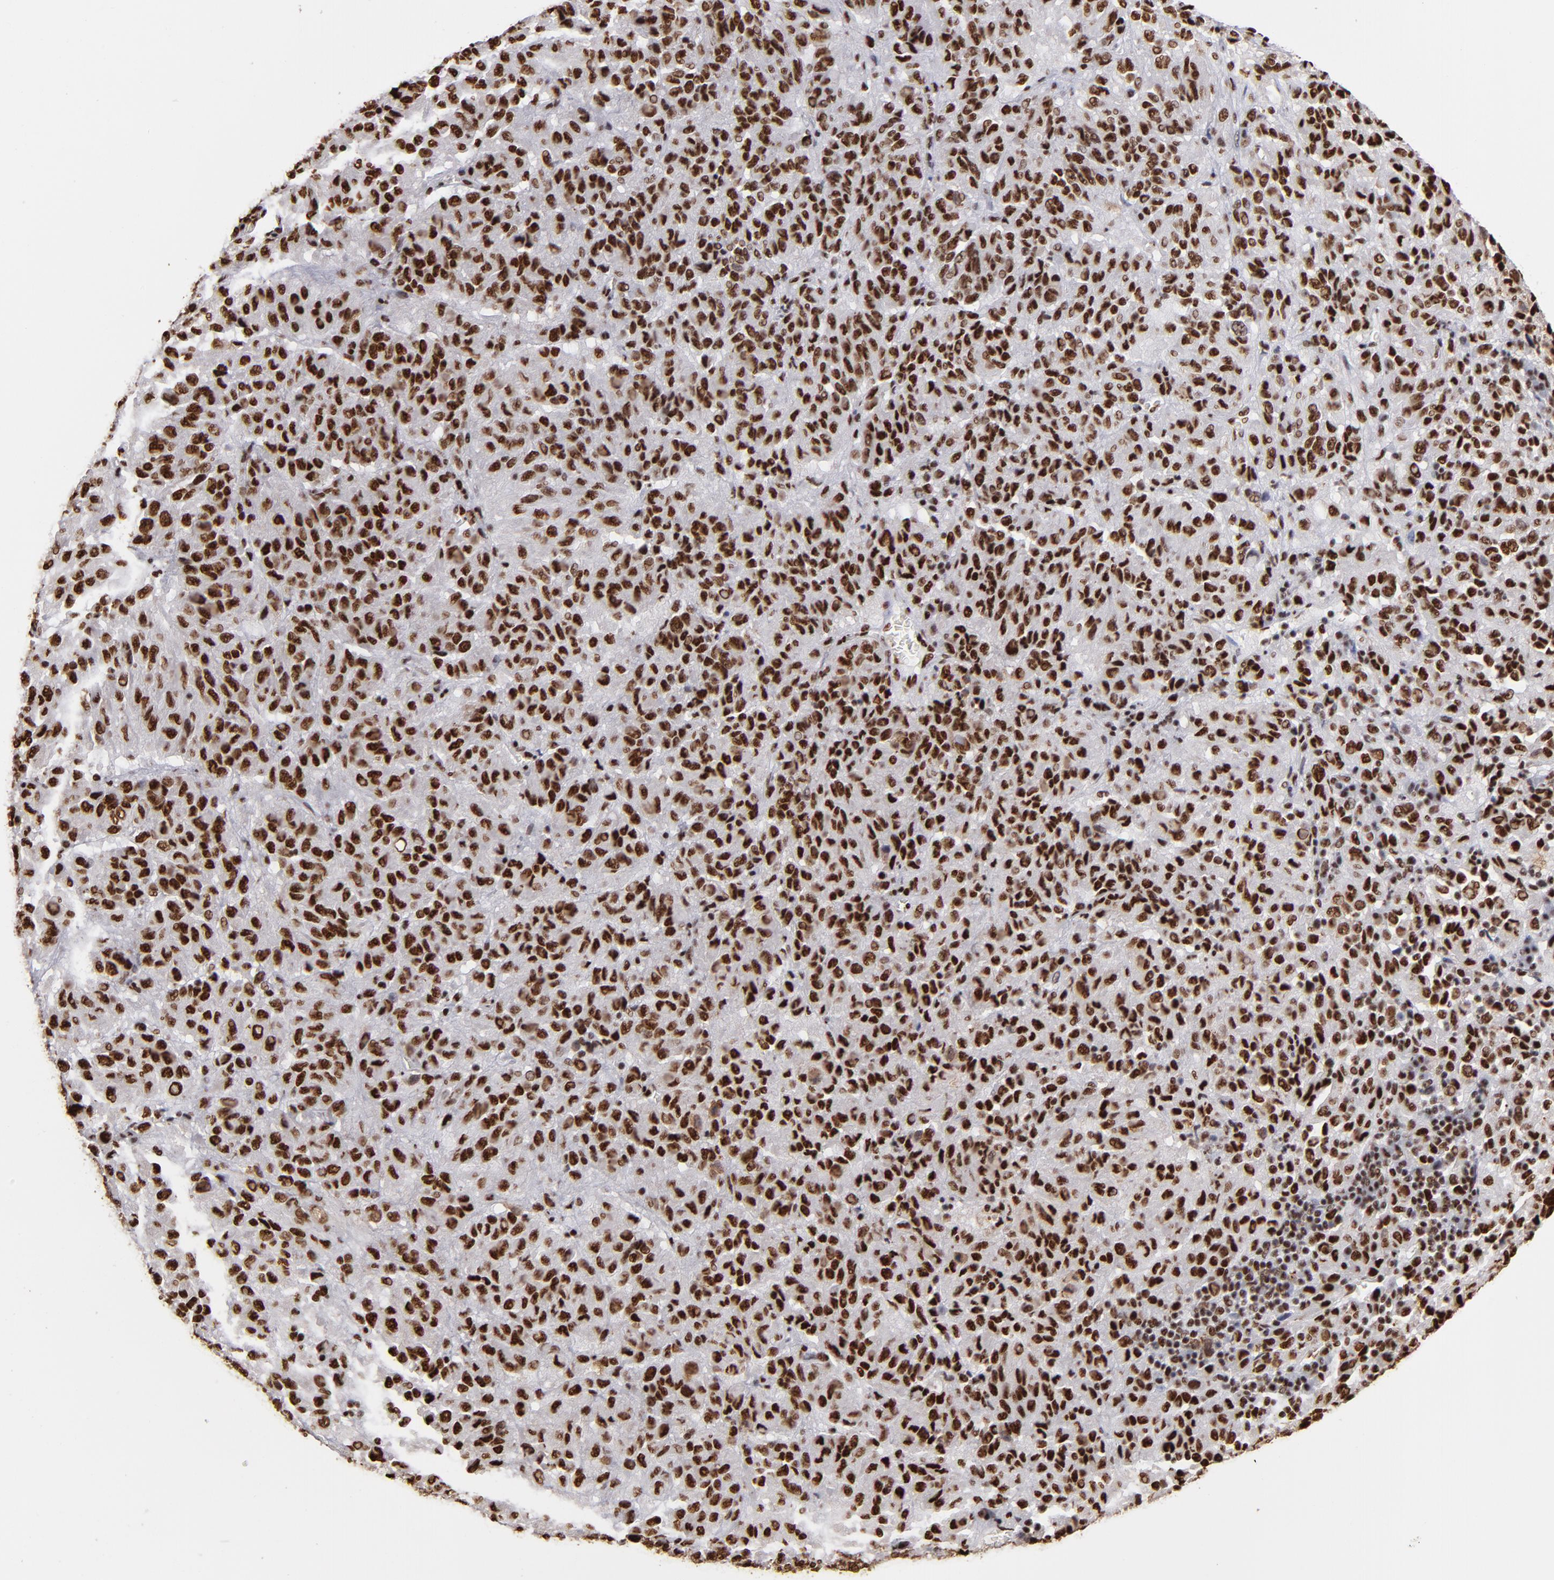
{"staining": {"intensity": "strong", "quantity": ">75%", "location": "nuclear"}, "tissue": "melanoma", "cell_type": "Tumor cells", "image_type": "cancer", "snomed": [{"axis": "morphology", "description": "Malignant melanoma, Metastatic site"}, {"axis": "topography", "description": "Lung"}], "caption": "Protein staining by IHC shows strong nuclear positivity in about >75% of tumor cells in melanoma.", "gene": "MRE11", "patient": {"sex": "male", "age": 64}}